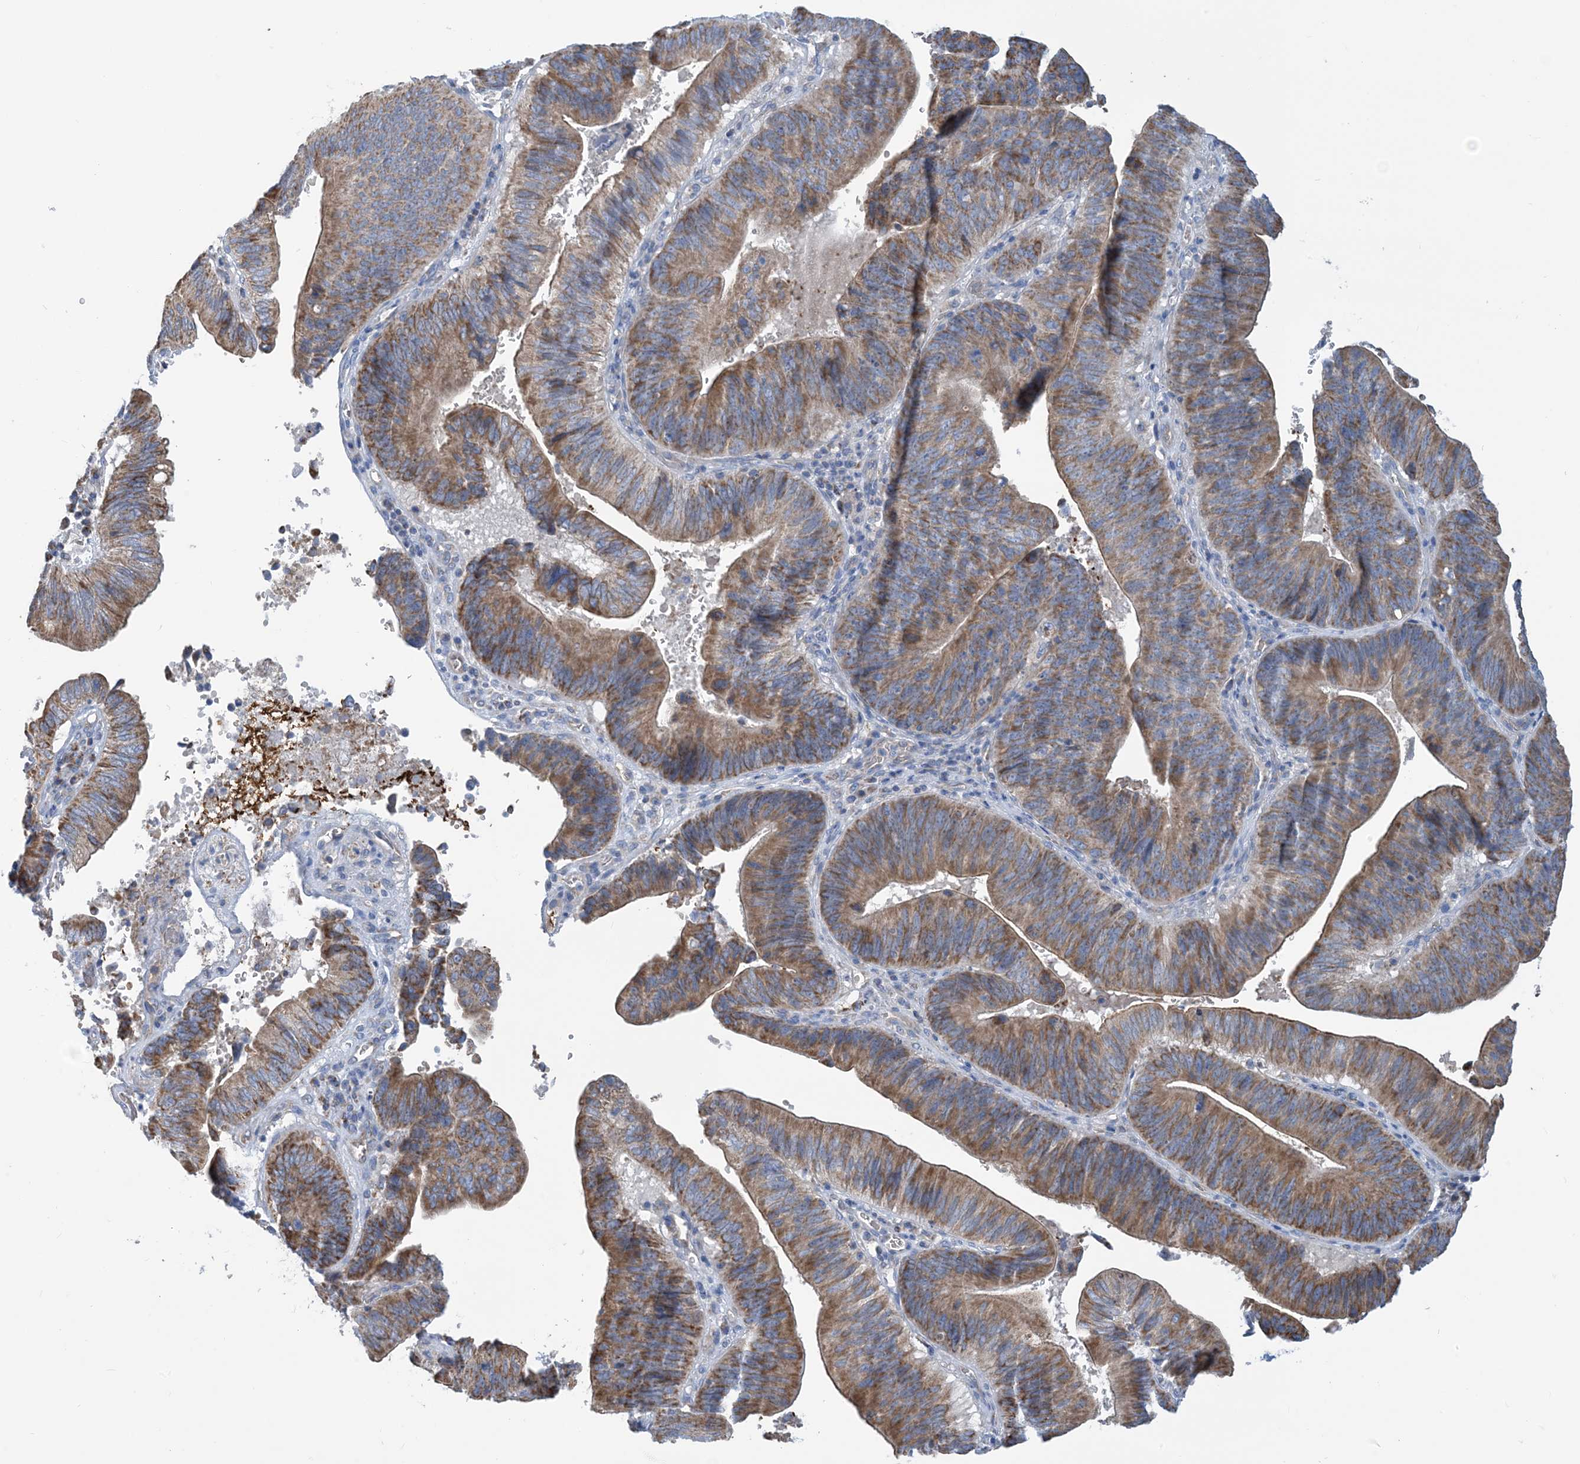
{"staining": {"intensity": "strong", "quantity": ">75%", "location": "cytoplasmic/membranous"}, "tissue": "pancreatic cancer", "cell_type": "Tumor cells", "image_type": "cancer", "snomed": [{"axis": "morphology", "description": "Adenocarcinoma, NOS"}, {"axis": "topography", "description": "Pancreas"}], "caption": "The immunohistochemical stain highlights strong cytoplasmic/membranous positivity in tumor cells of pancreatic cancer tissue.", "gene": "PHOSPHO2", "patient": {"sex": "male", "age": 63}}